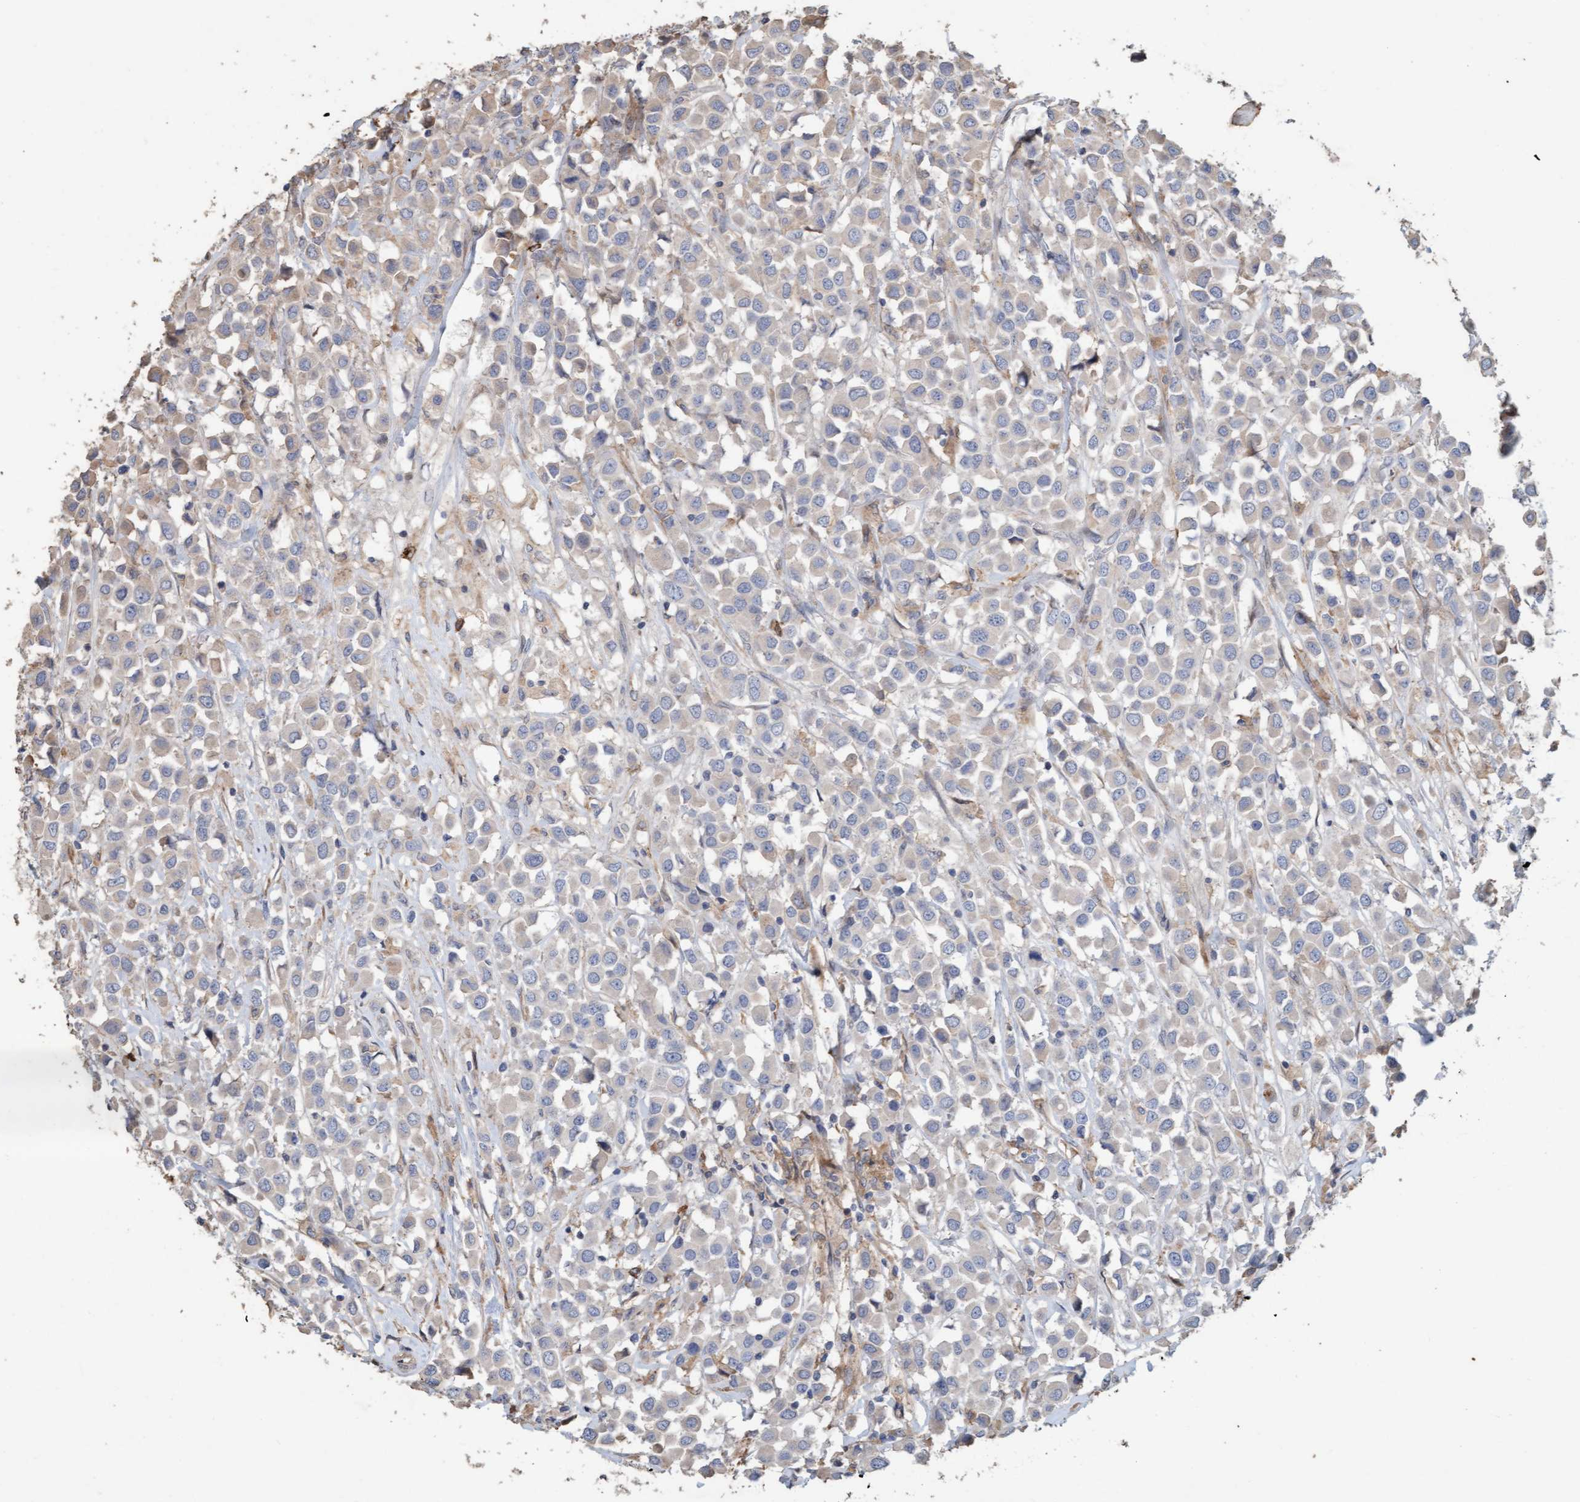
{"staining": {"intensity": "weak", "quantity": "<25%", "location": "cytoplasmic/membranous"}, "tissue": "breast cancer", "cell_type": "Tumor cells", "image_type": "cancer", "snomed": [{"axis": "morphology", "description": "Duct carcinoma"}, {"axis": "topography", "description": "Breast"}], "caption": "There is no significant expression in tumor cells of breast cancer (invasive ductal carcinoma). Brightfield microscopy of immunohistochemistry (IHC) stained with DAB (3,3'-diaminobenzidine) (brown) and hematoxylin (blue), captured at high magnification.", "gene": "LONRF1", "patient": {"sex": "female", "age": 61}}